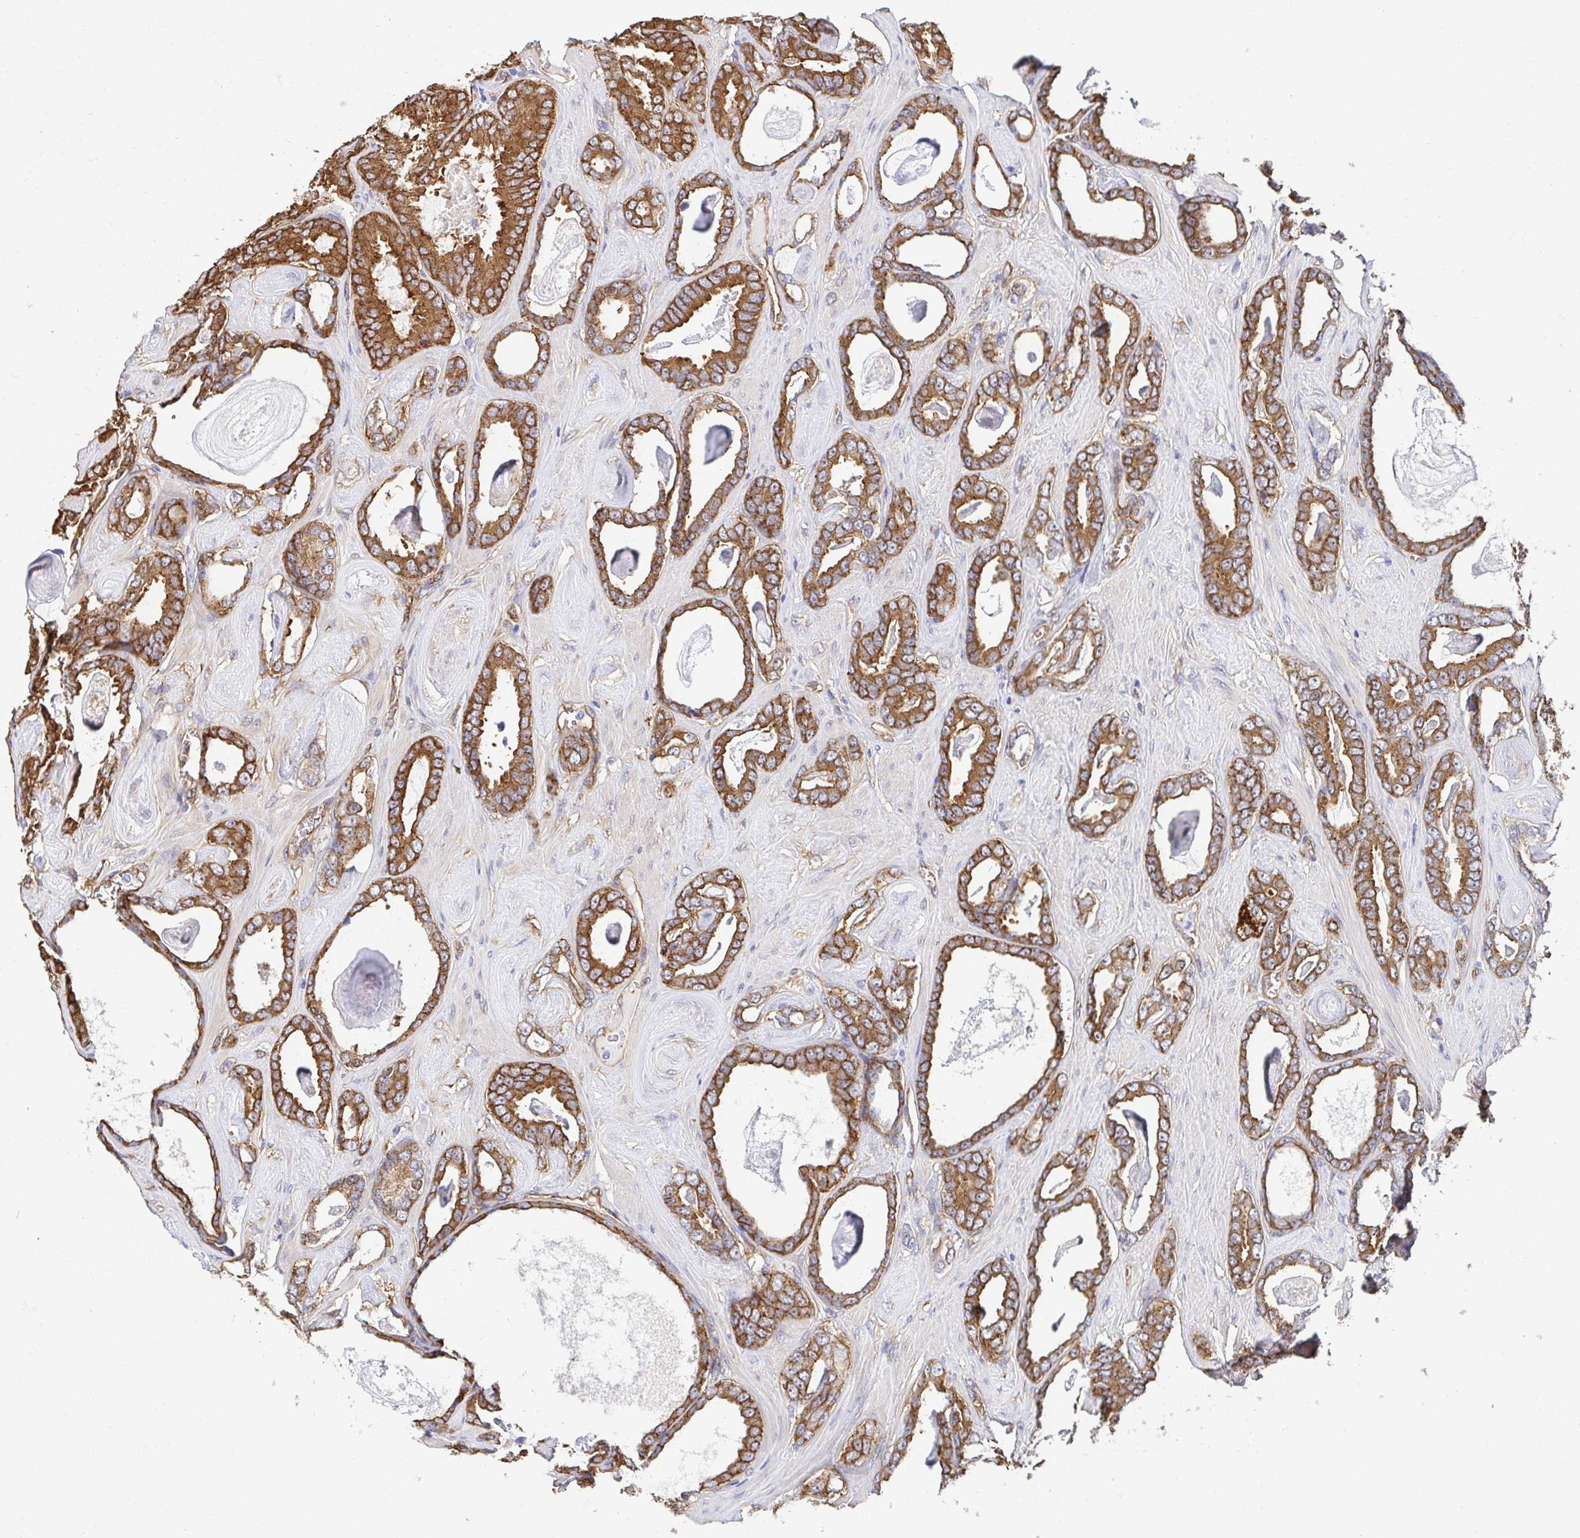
{"staining": {"intensity": "strong", "quantity": ">75%", "location": "cytoplasmic/membranous"}, "tissue": "prostate cancer", "cell_type": "Tumor cells", "image_type": "cancer", "snomed": [{"axis": "morphology", "description": "Adenocarcinoma, High grade"}, {"axis": "topography", "description": "Prostate"}], "caption": "Tumor cells display strong cytoplasmic/membranous staining in approximately >75% of cells in prostate cancer.", "gene": "CTTN", "patient": {"sex": "male", "age": 63}}